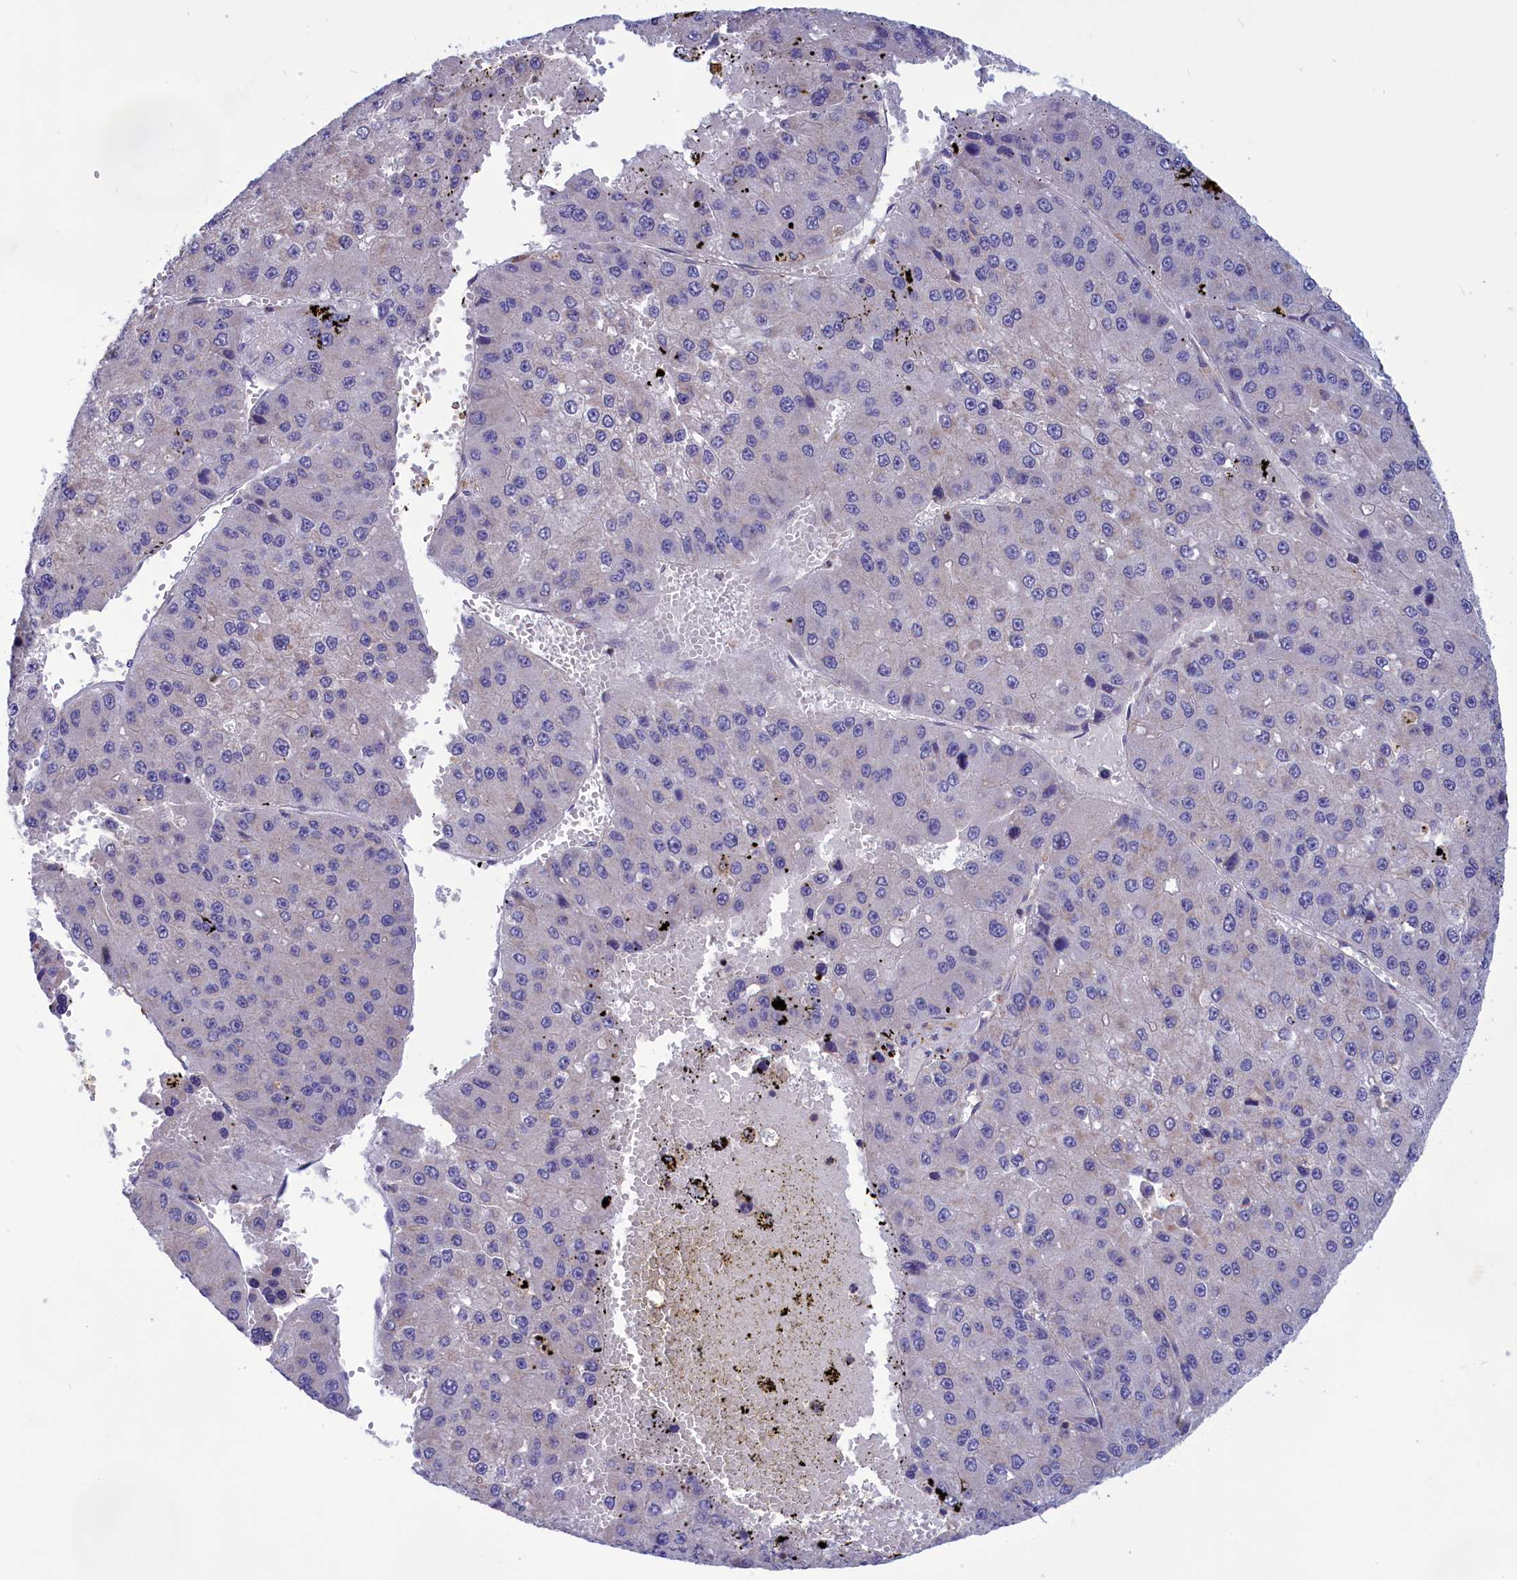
{"staining": {"intensity": "negative", "quantity": "none", "location": "none"}, "tissue": "liver cancer", "cell_type": "Tumor cells", "image_type": "cancer", "snomed": [{"axis": "morphology", "description": "Carcinoma, Hepatocellular, NOS"}, {"axis": "topography", "description": "Liver"}], "caption": "High magnification brightfield microscopy of liver cancer (hepatocellular carcinoma) stained with DAB (3,3'-diaminobenzidine) (brown) and counterstained with hematoxylin (blue): tumor cells show no significant expression.", "gene": "AMDHD2", "patient": {"sex": "female", "age": 73}}